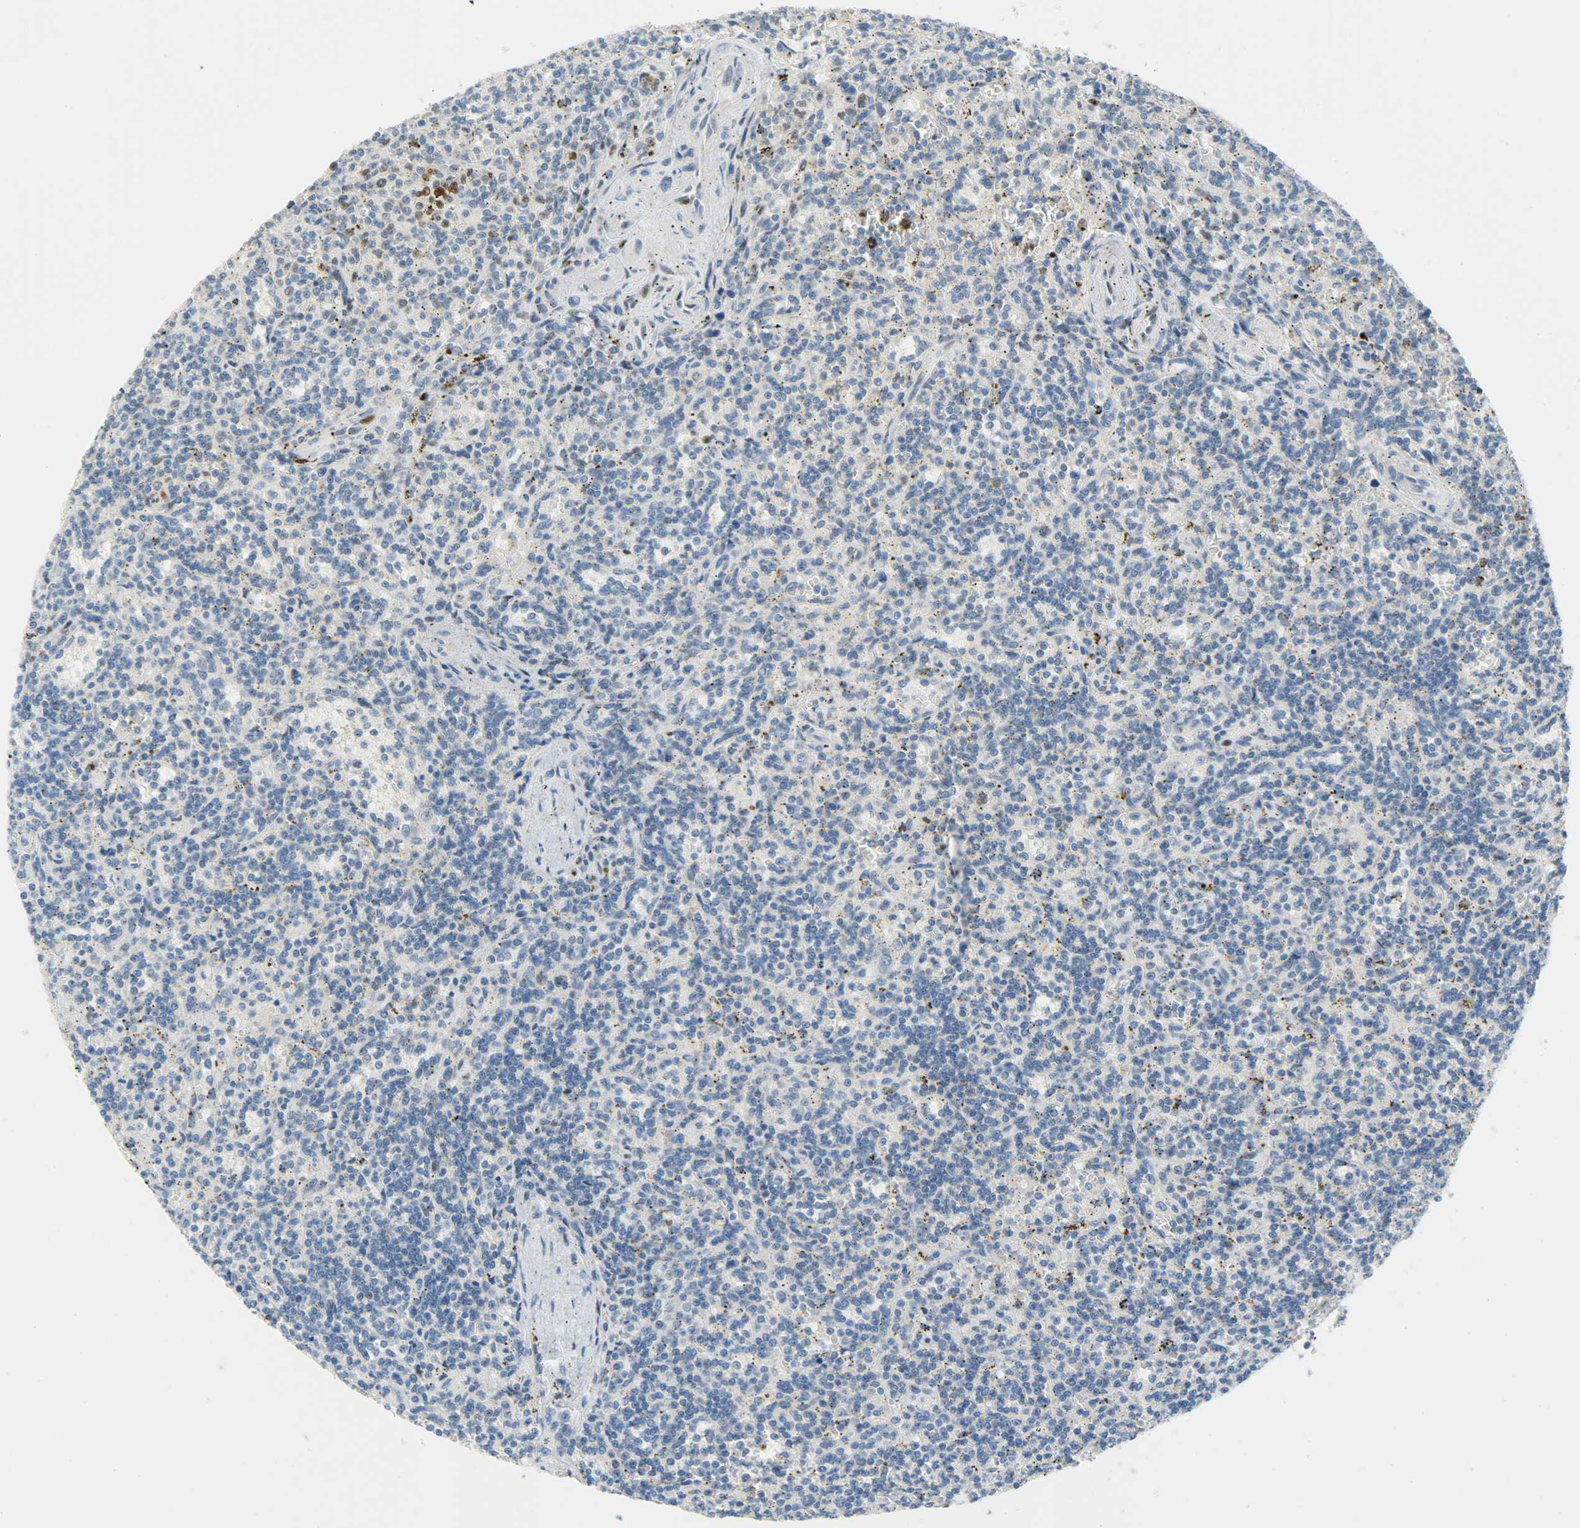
{"staining": {"intensity": "negative", "quantity": "none", "location": "none"}, "tissue": "lymphoma", "cell_type": "Tumor cells", "image_type": "cancer", "snomed": [{"axis": "morphology", "description": "Malignant lymphoma, non-Hodgkin's type, Low grade"}, {"axis": "topography", "description": "Spleen"}], "caption": "Tumor cells show no significant protein positivity in malignant lymphoma, non-Hodgkin's type (low-grade).", "gene": "JUNB", "patient": {"sex": "male", "age": 73}}